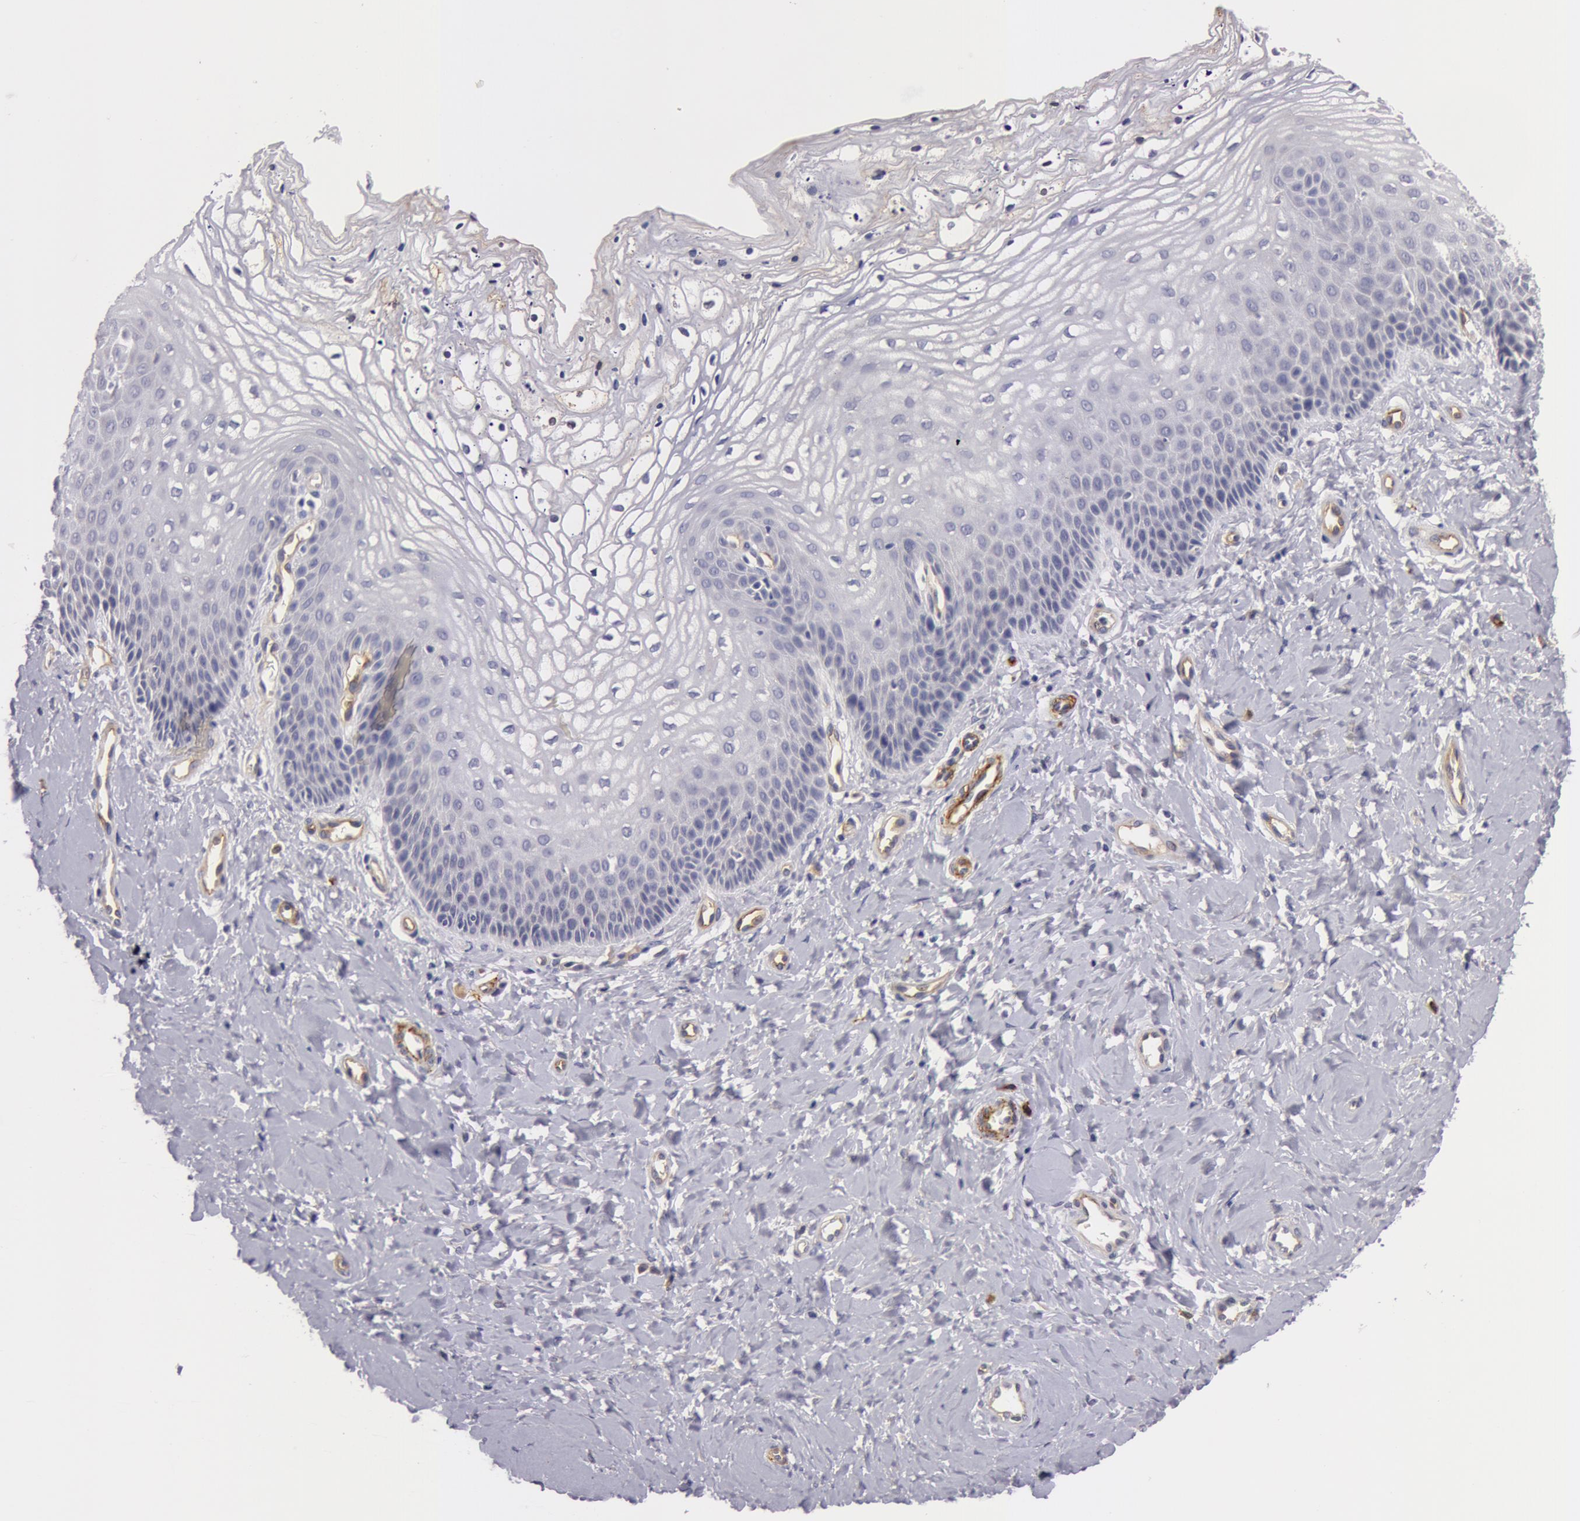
{"staining": {"intensity": "negative", "quantity": "none", "location": "none"}, "tissue": "vagina", "cell_type": "Squamous epithelial cells", "image_type": "normal", "snomed": [{"axis": "morphology", "description": "Normal tissue, NOS"}, {"axis": "topography", "description": "Vagina"}], "caption": "IHC histopathology image of normal vagina: vagina stained with DAB exhibits no significant protein expression in squamous epithelial cells.", "gene": "IL23A", "patient": {"sex": "female", "age": 68}}